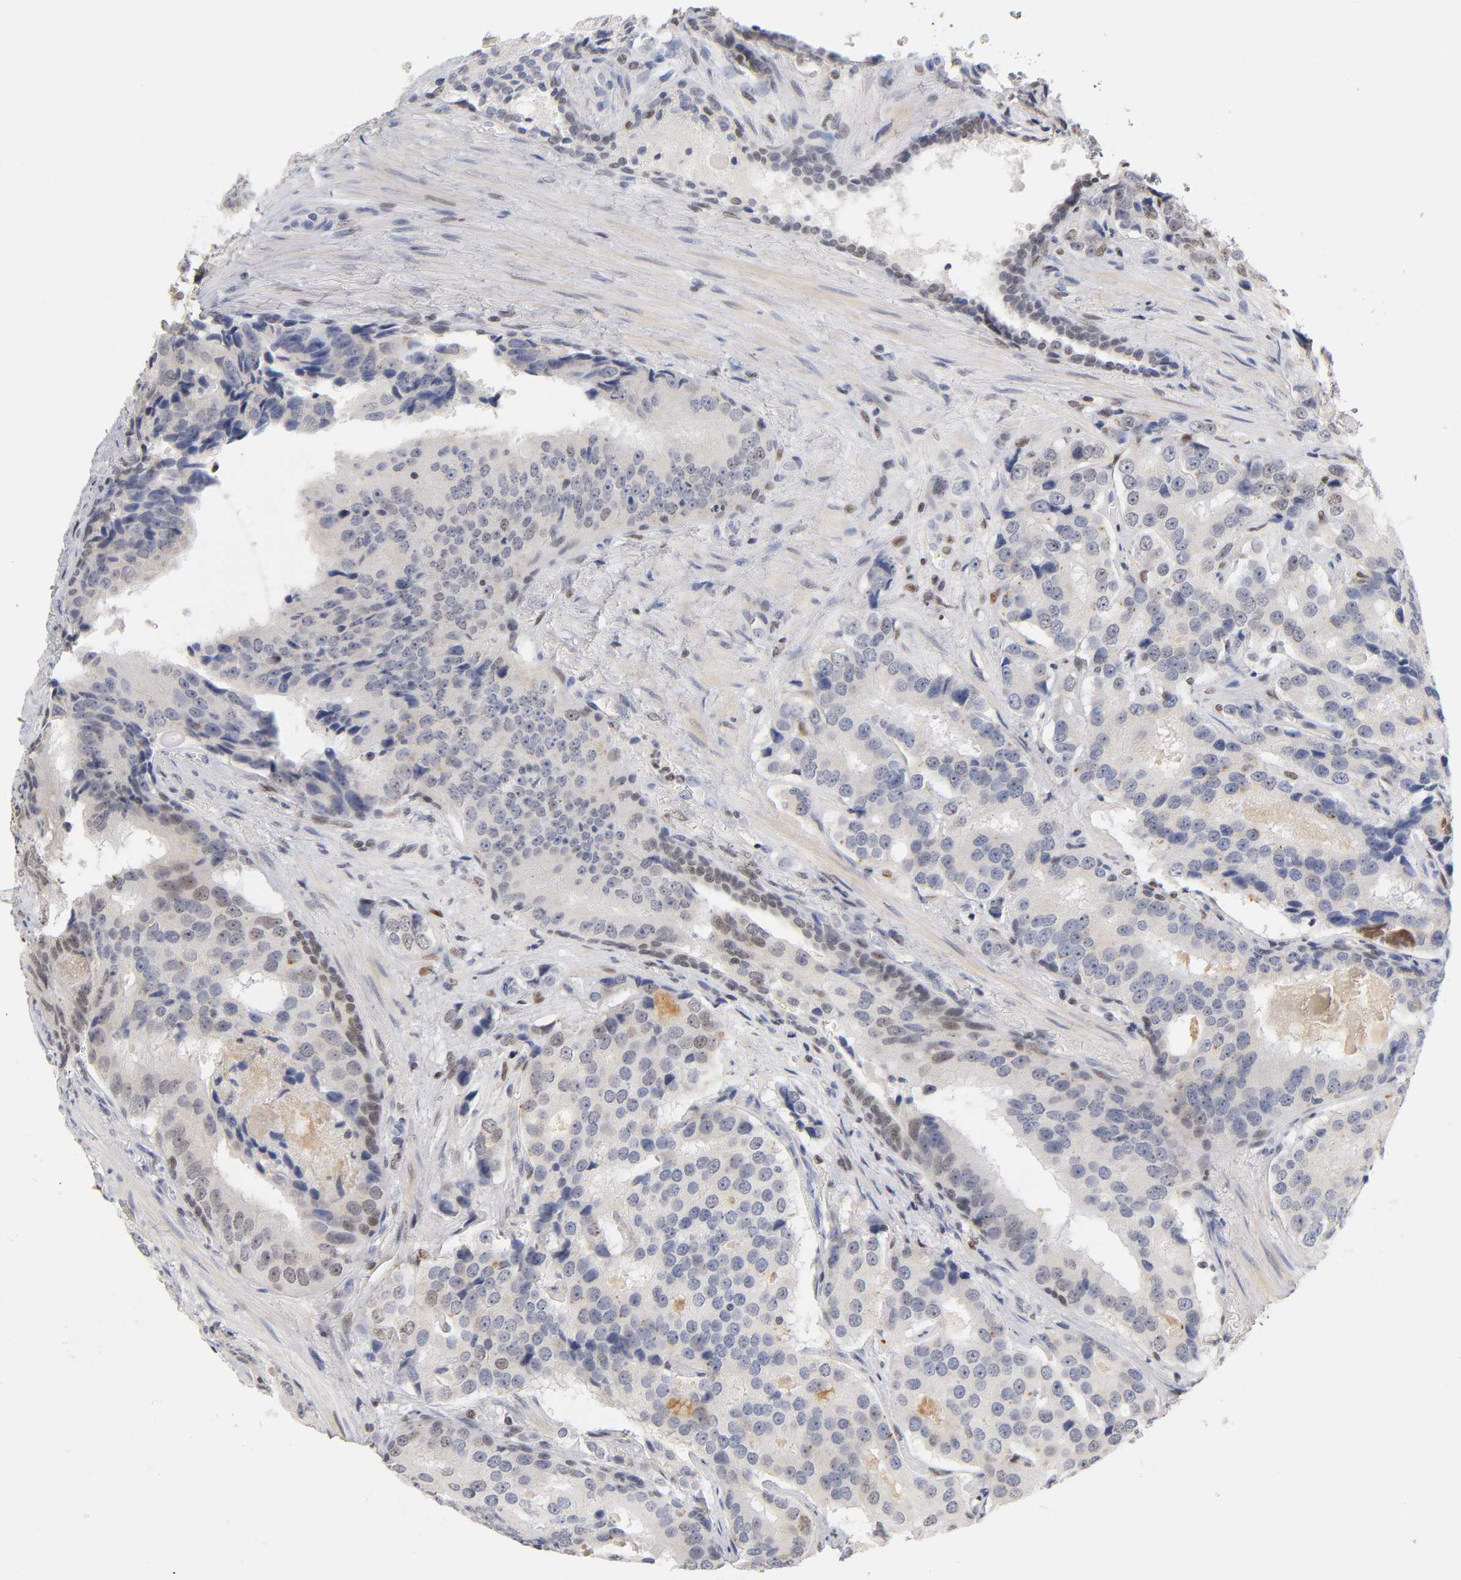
{"staining": {"intensity": "weak", "quantity": "25%-75%", "location": "cytoplasmic/membranous,nuclear"}, "tissue": "prostate cancer", "cell_type": "Tumor cells", "image_type": "cancer", "snomed": [{"axis": "morphology", "description": "Adenocarcinoma, High grade"}, {"axis": "topography", "description": "Prostate"}], "caption": "Brown immunohistochemical staining in human adenocarcinoma (high-grade) (prostate) reveals weak cytoplasmic/membranous and nuclear expression in about 25%-75% of tumor cells.", "gene": "RUNX1", "patient": {"sex": "male", "age": 58}}